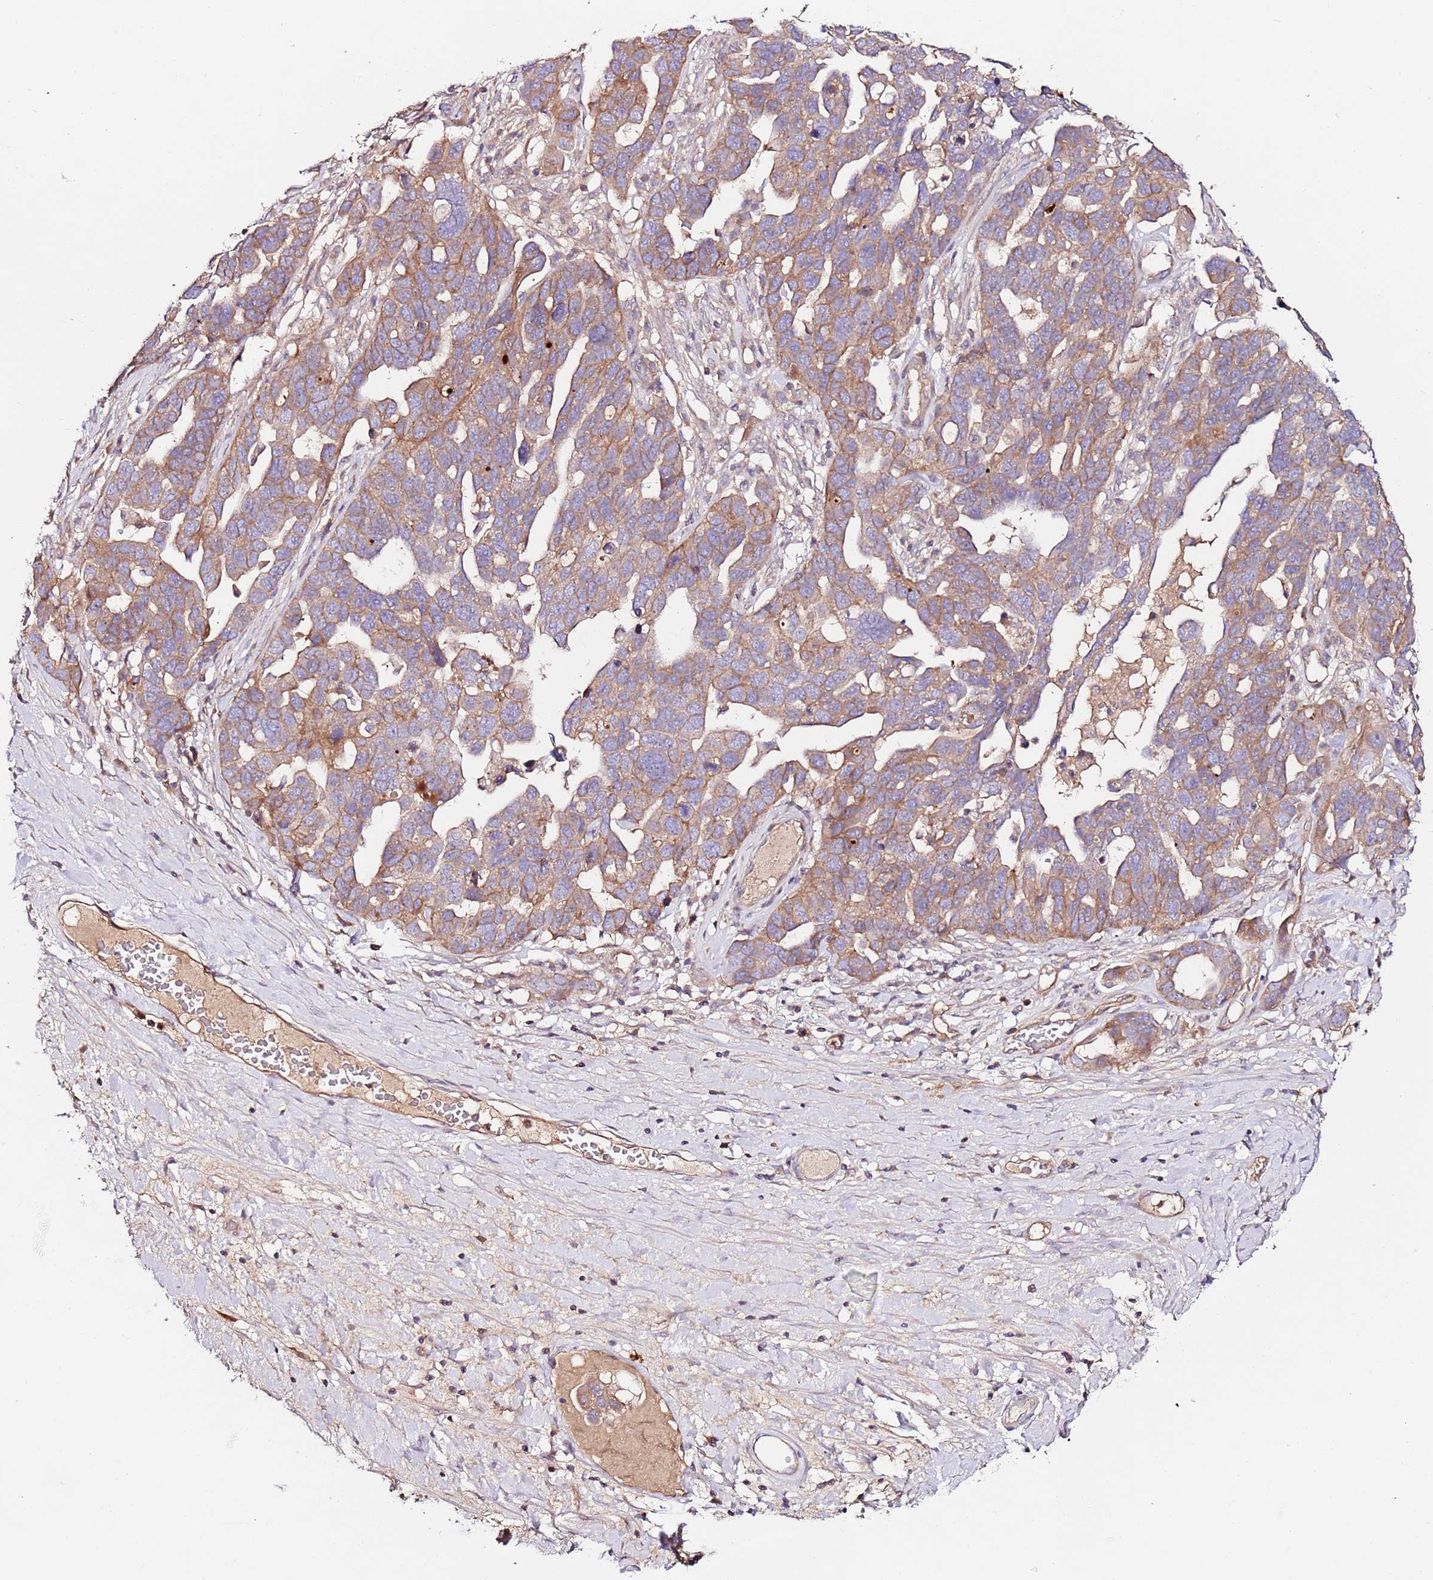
{"staining": {"intensity": "moderate", "quantity": ">75%", "location": "cytoplasmic/membranous"}, "tissue": "ovarian cancer", "cell_type": "Tumor cells", "image_type": "cancer", "snomed": [{"axis": "morphology", "description": "Cystadenocarcinoma, serous, NOS"}, {"axis": "topography", "description": "Ovary"}], "caption": "Immunohistochemical staining of ovarian cancer (serous cystadenocarcinoma) shows moderate cytoplasmic/membranous protein staining in about >75% of tumor cells. (DAB = brown stain, brightfield microscopy at high magnification).", "gene": "FLVCR1", "patient": {"sex": "female", "age": 54}}